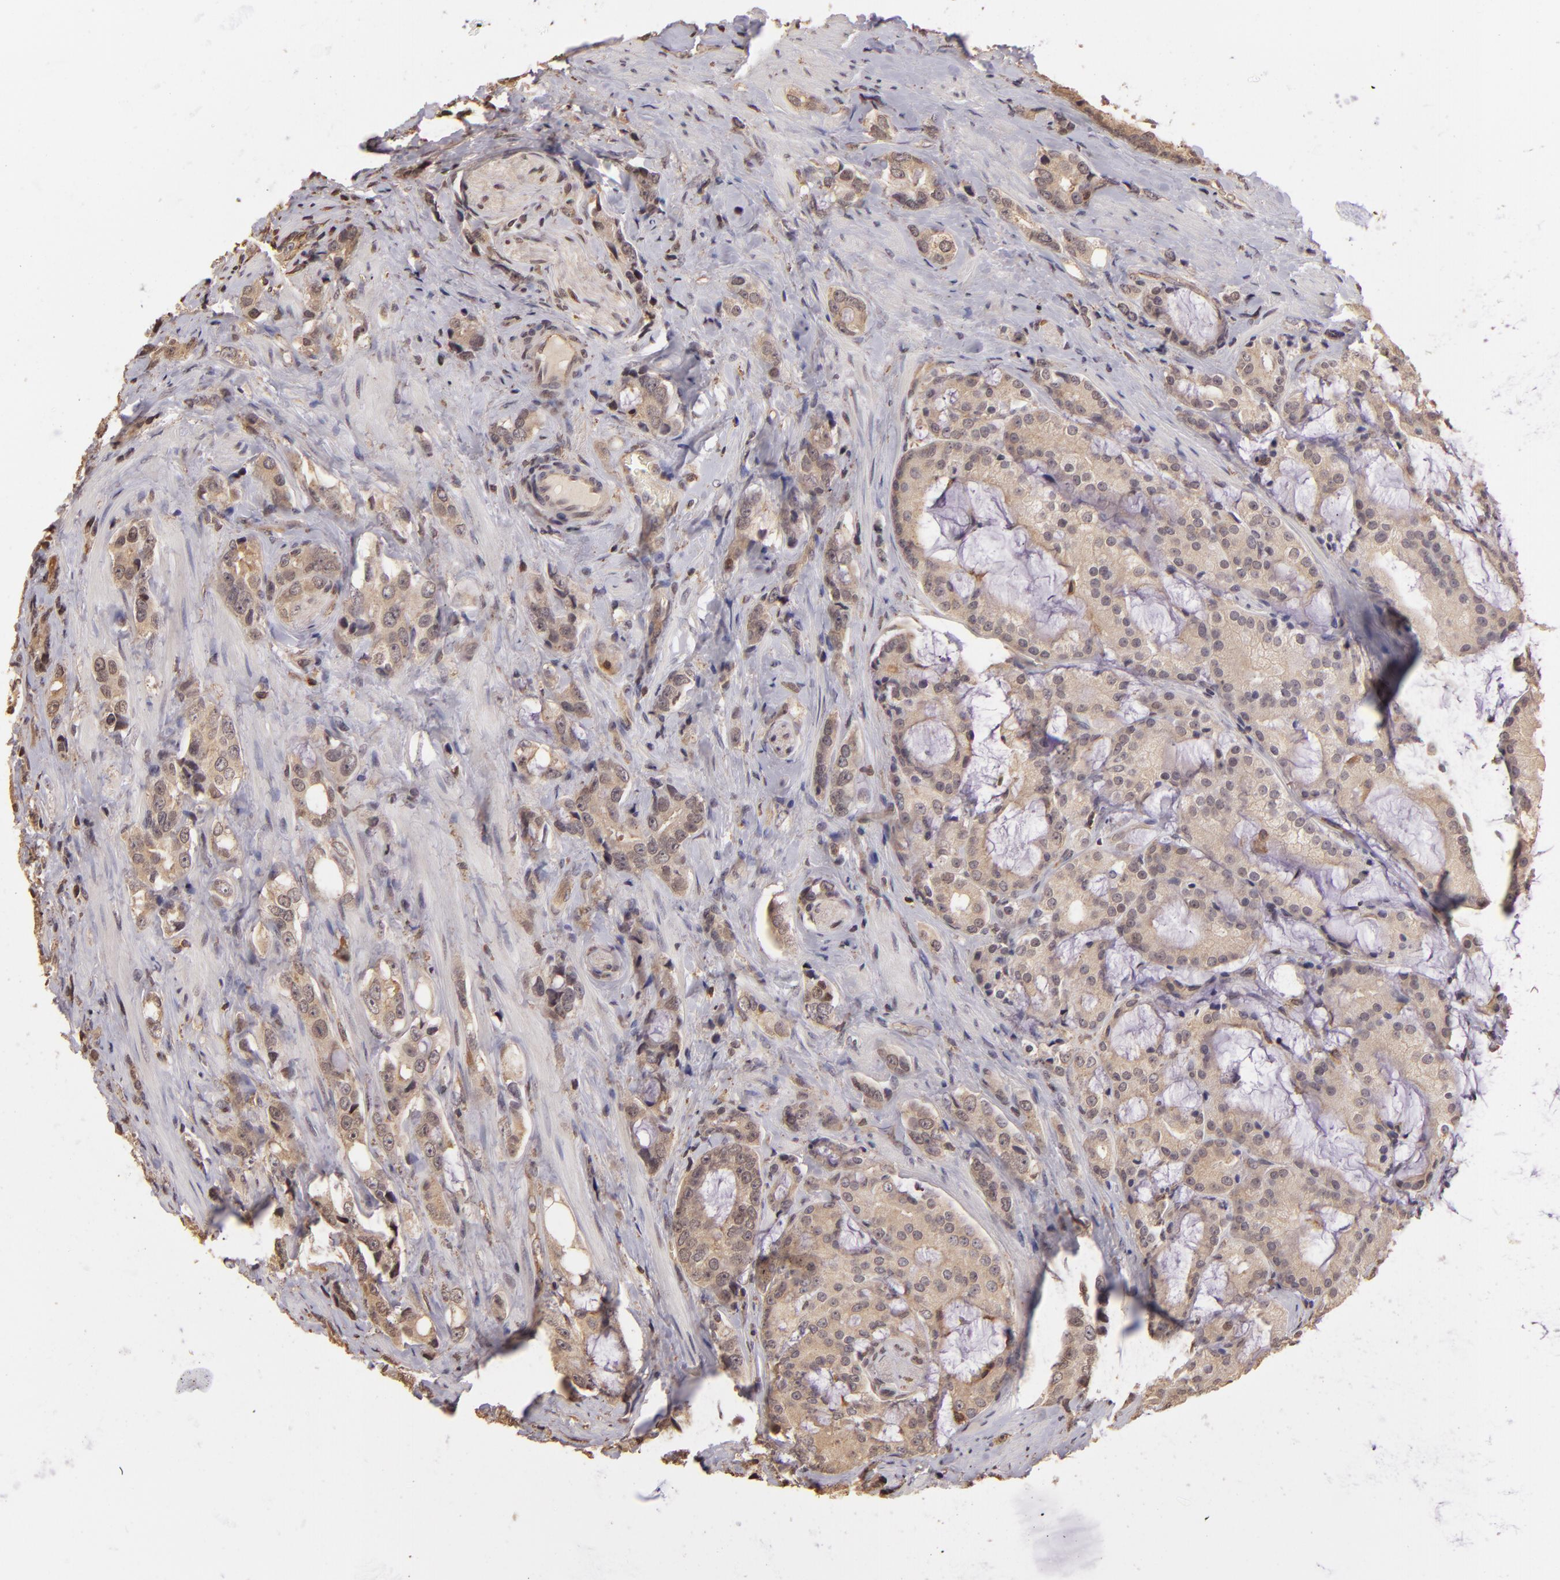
{"staining": {"intensity": "weak", "quantity": ">75%", "location": "cytoplasmic/membranous"}, "tissue": "prostate cancer", "cell_type": "Tumor cells", "image_type": "cancer", "snomed": [{"axis": "morphology", "description": "Adenocarcinoma, Medium grade"}, {"axis": "topography", "description": "Prostate"}], "caption": "Human medium-grade adenocarcinoma (prostate) stained with a brown dye demonstrates weak cytoplasmic/membranous positive expression in about >75% of tumor cells.", "gene": "ARPC2", "patient": {"sex": "male", "age": 70}}